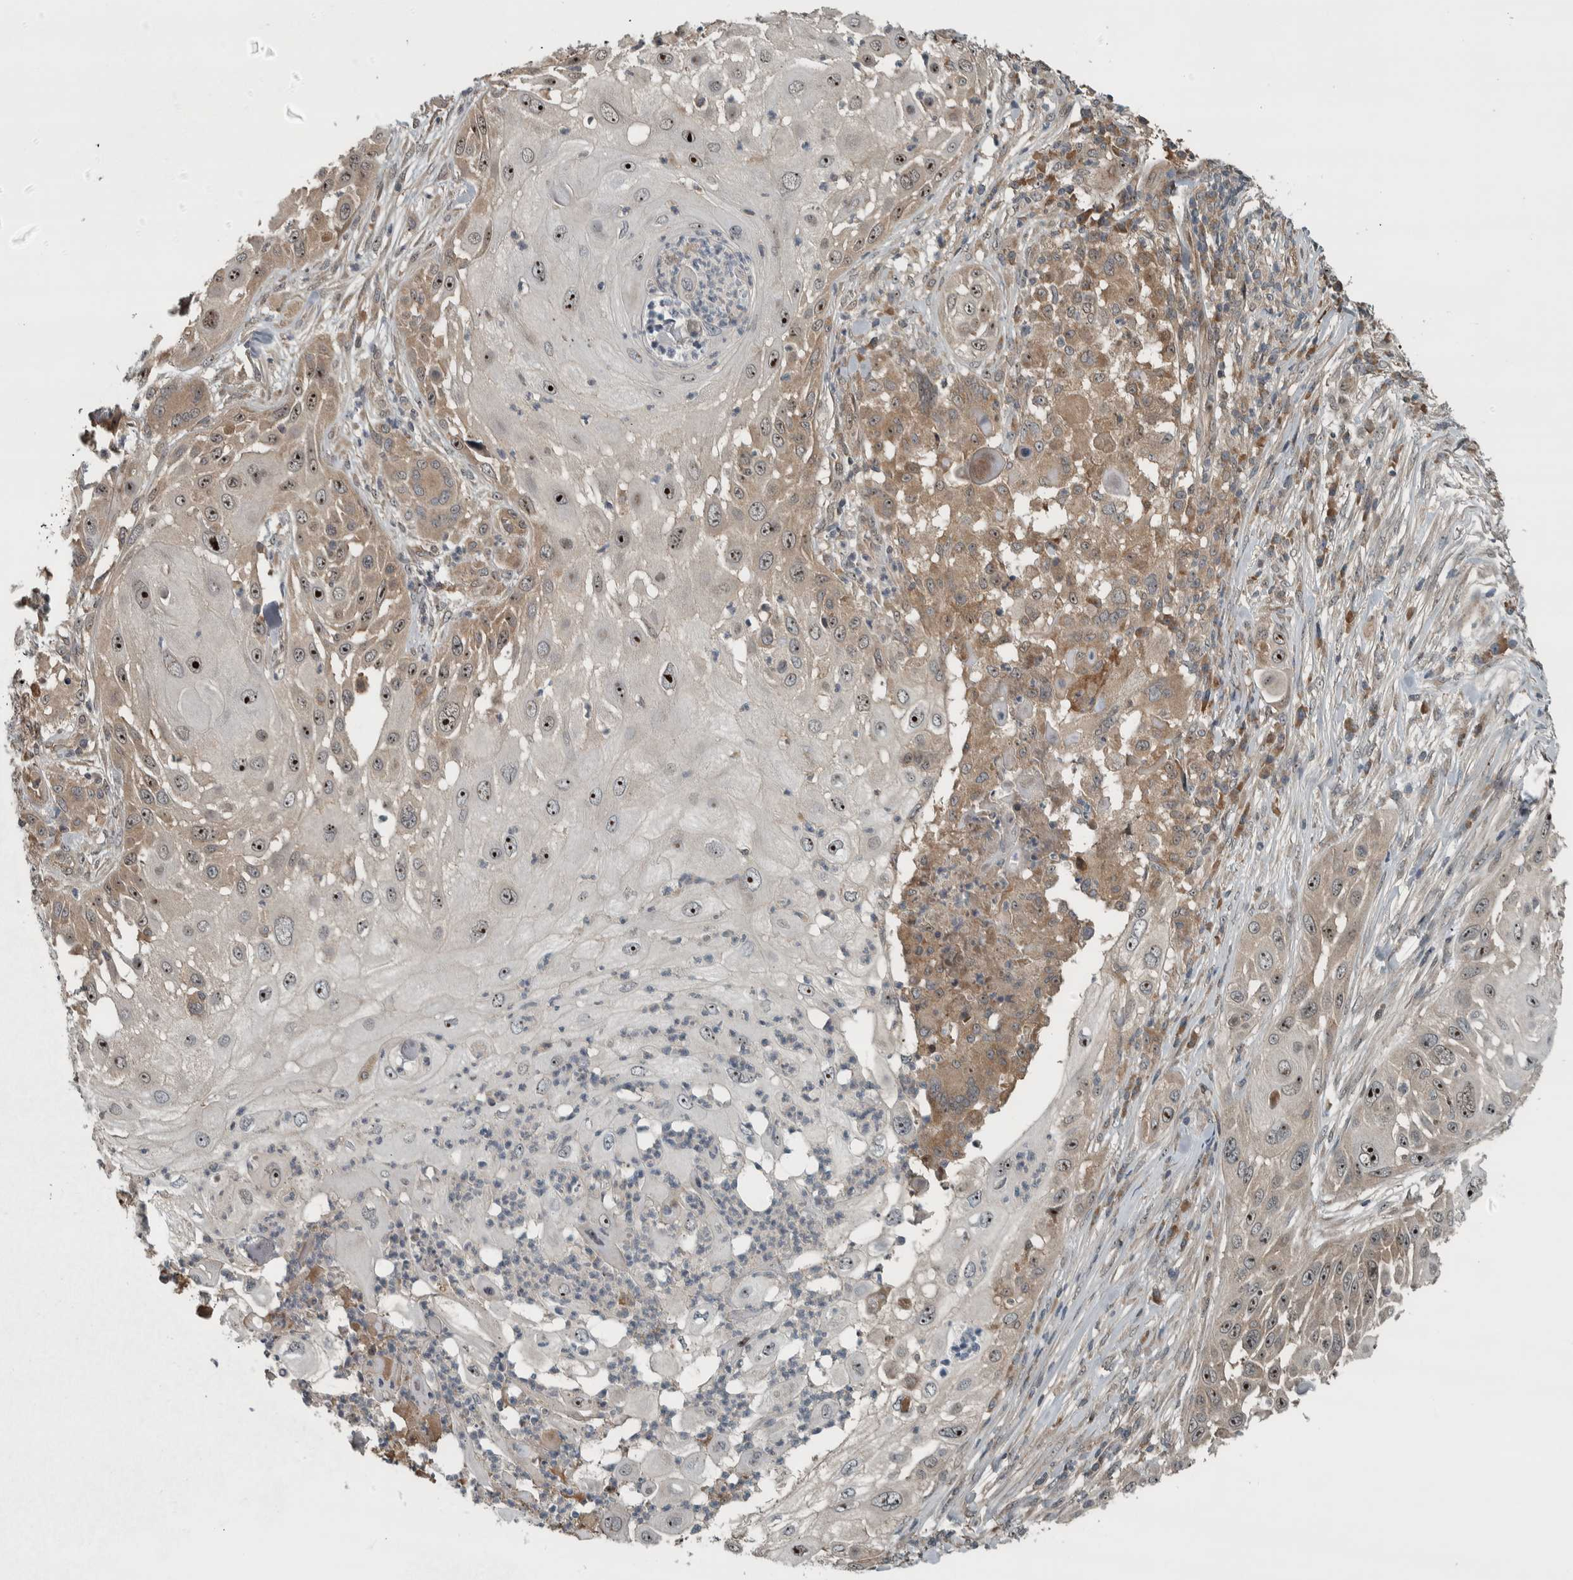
{"staining": {"intensity": "strong", "quantity": ">75%", "location": "cytoplasmic/membranous,nuclear"}, "tissue": "skin cancer", "cell_type": "Tumor cells", "image_type": "cancer", "snomed": [{"axis": "morphology", "description": "Squamous cell carcinoma, NOS"}, {"axis": "topography", "description": "Skin"}], "caption": "Protein staining of squamous cell carcinoma (skin) tissue displays strong cytoplasmic/membranous and nuclear expression in approximately >75% of tumor cells. The staining was performed using DAB (3,3'-diaminobenzidine) to visualize the protein expression in brown, while the nuclei were stained in blue with hematoxylin (Magnification: 20x).", "gene": "XPO5", "patient": {"sex": "female", "age": 44}}